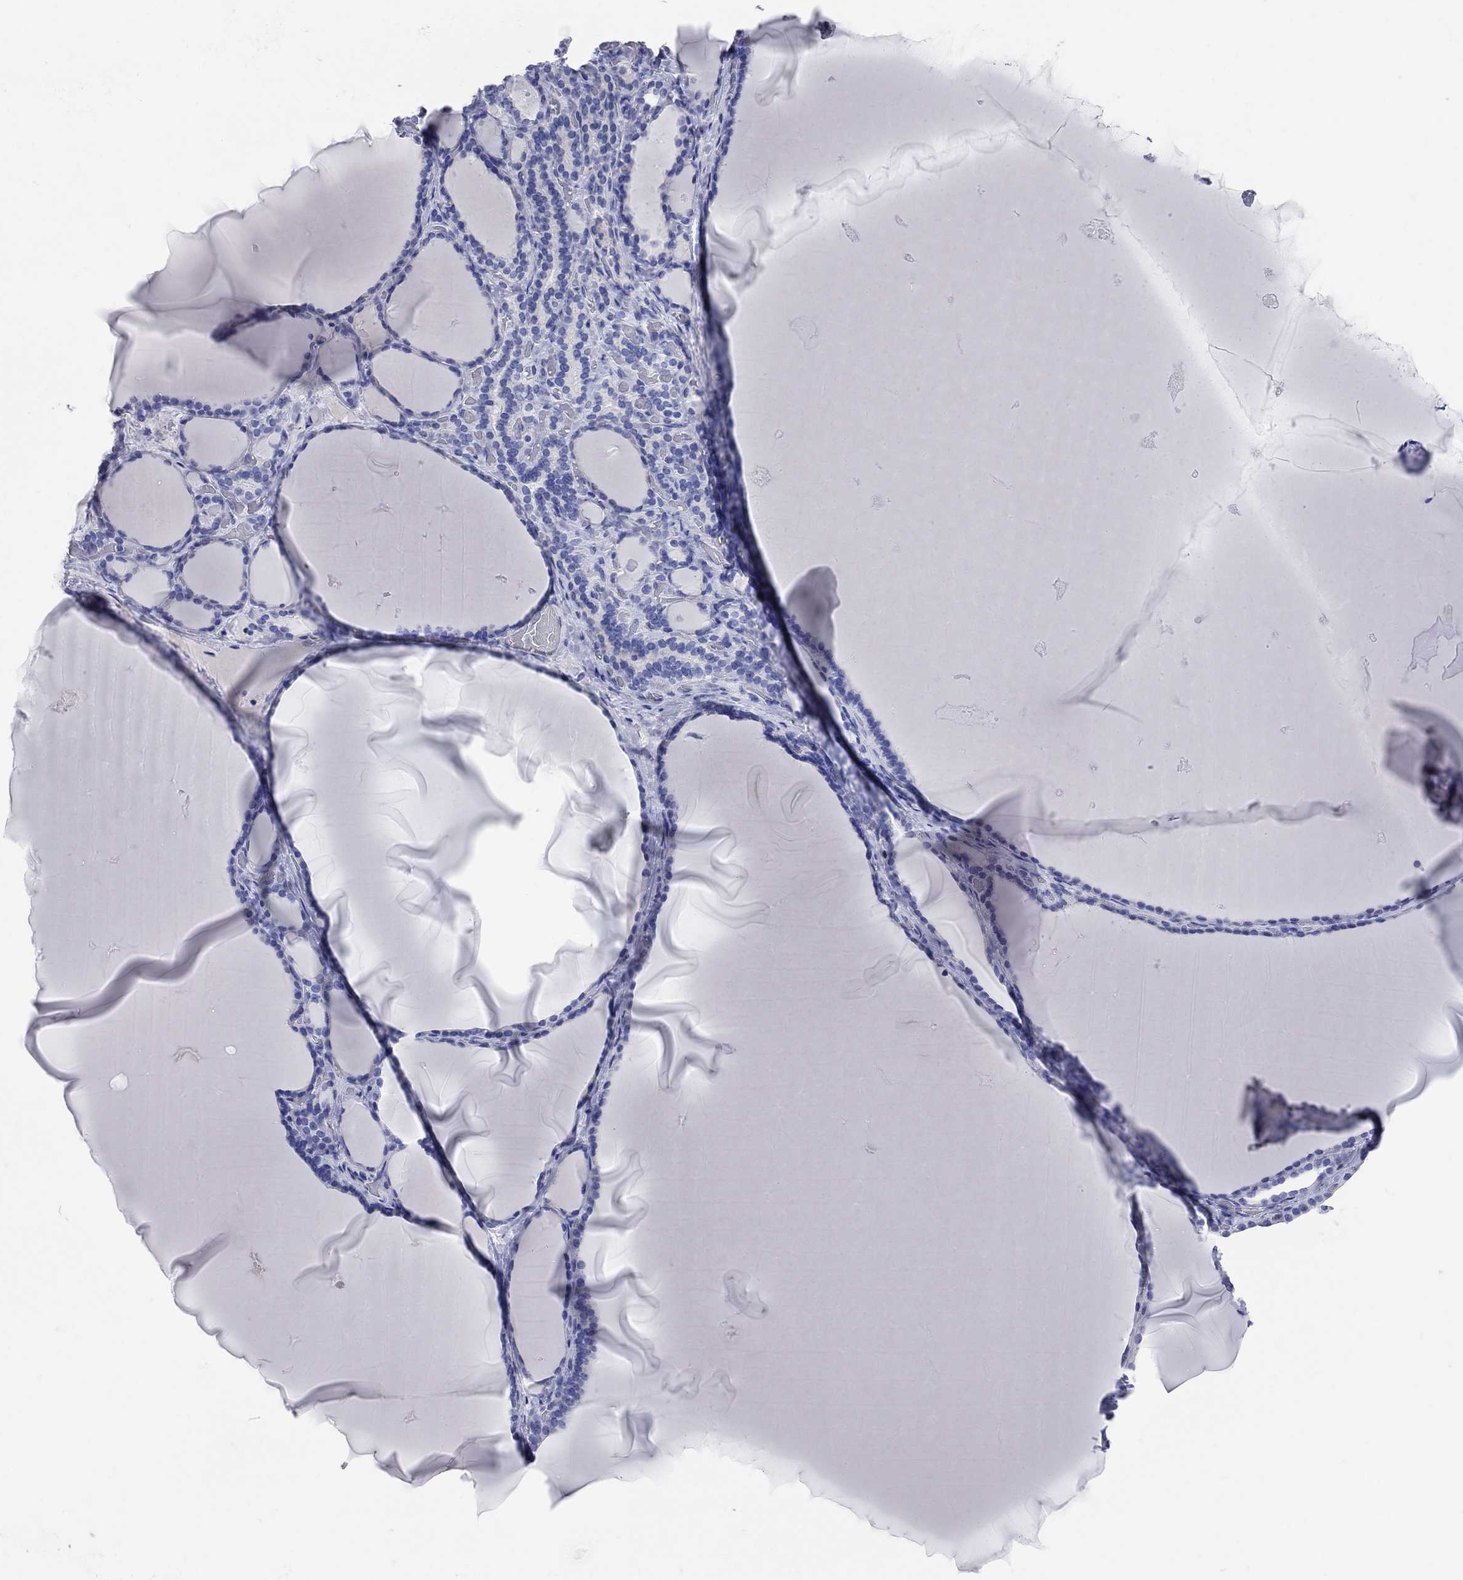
{"staining": {"intensity": "negative", "quantity": "none", "location": "none"}, "tissue": "thyroid gland", "cell_type": "Glandular cells", "image_type": "normal", "snomed": [{"axis": "morphology", "description": "Normal tissue, NOS"}, {"axis": "morphology", "description": "Hyperplasia, NOS"}, {"axis": "topography", "description": "Thyroid gland"}], "caption": "Immunohistochemistry (IHC) of normal human thyroid gland shows no expression in glandular cells. (DAB (3,3'-diaminobenzidine) immunohistochemistry with hematoxylin counter stain).", "gene": "AOX1", "patient": {"sex": "female", "age": 27}}